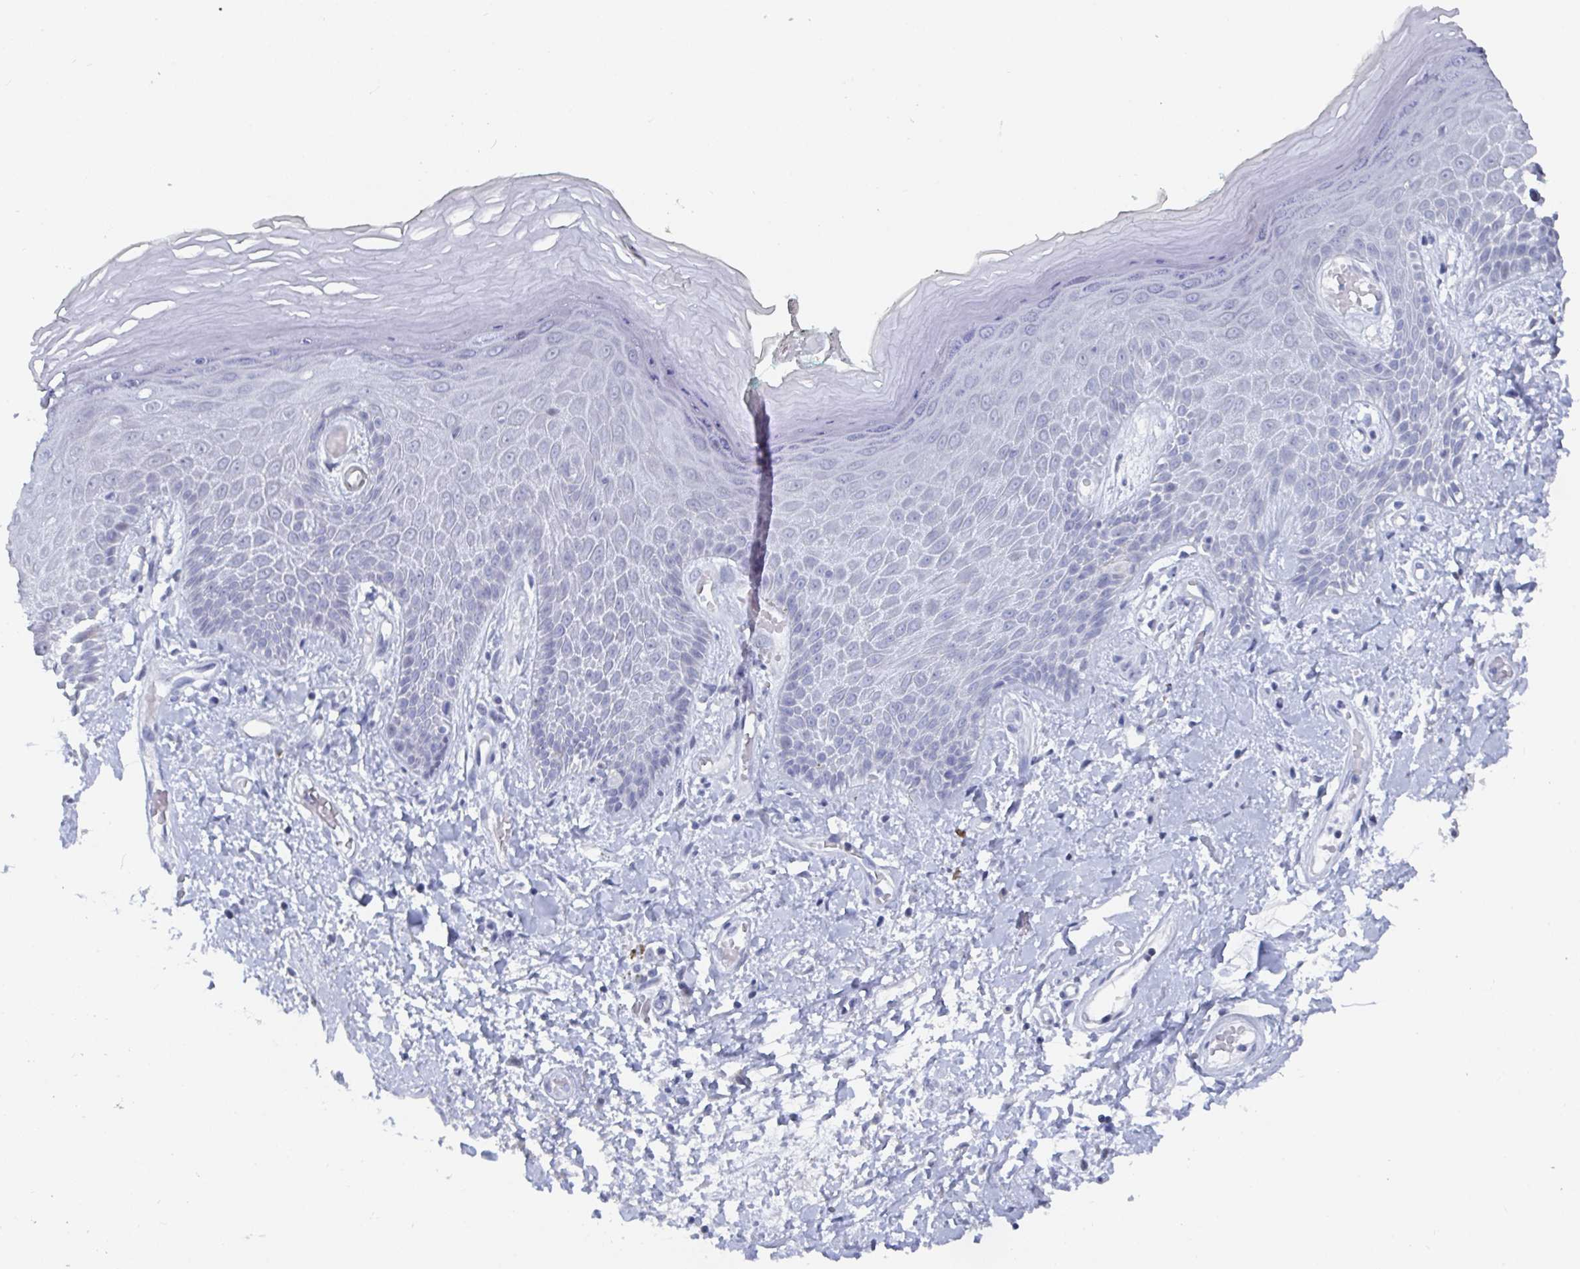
{"staining": {"intensity": "negative", "quantity": "none", "location": "none"}, "tissue": "skin", "cell_type": "Epidermal cells", "image_type": "normal", "snomed": [{"axis": "morphology", "description": "Normal tissue, NOS"}, {"axis": "topography", "description": "Anal"}, {"axis": "topography", "description": "Peripheral nerve tissue"}], "caption": "Protein analysis of unremarkable skin displays no significant positivity in epidermal cells. (Stains: DAB (3,3'-diaminobenzidine) IHC with hematoxylin counter stain, Microscopy: brightfield microscopy at high magnification).", "gene": "CAMKV", "patient": {"sex": "male", "age": 78}}